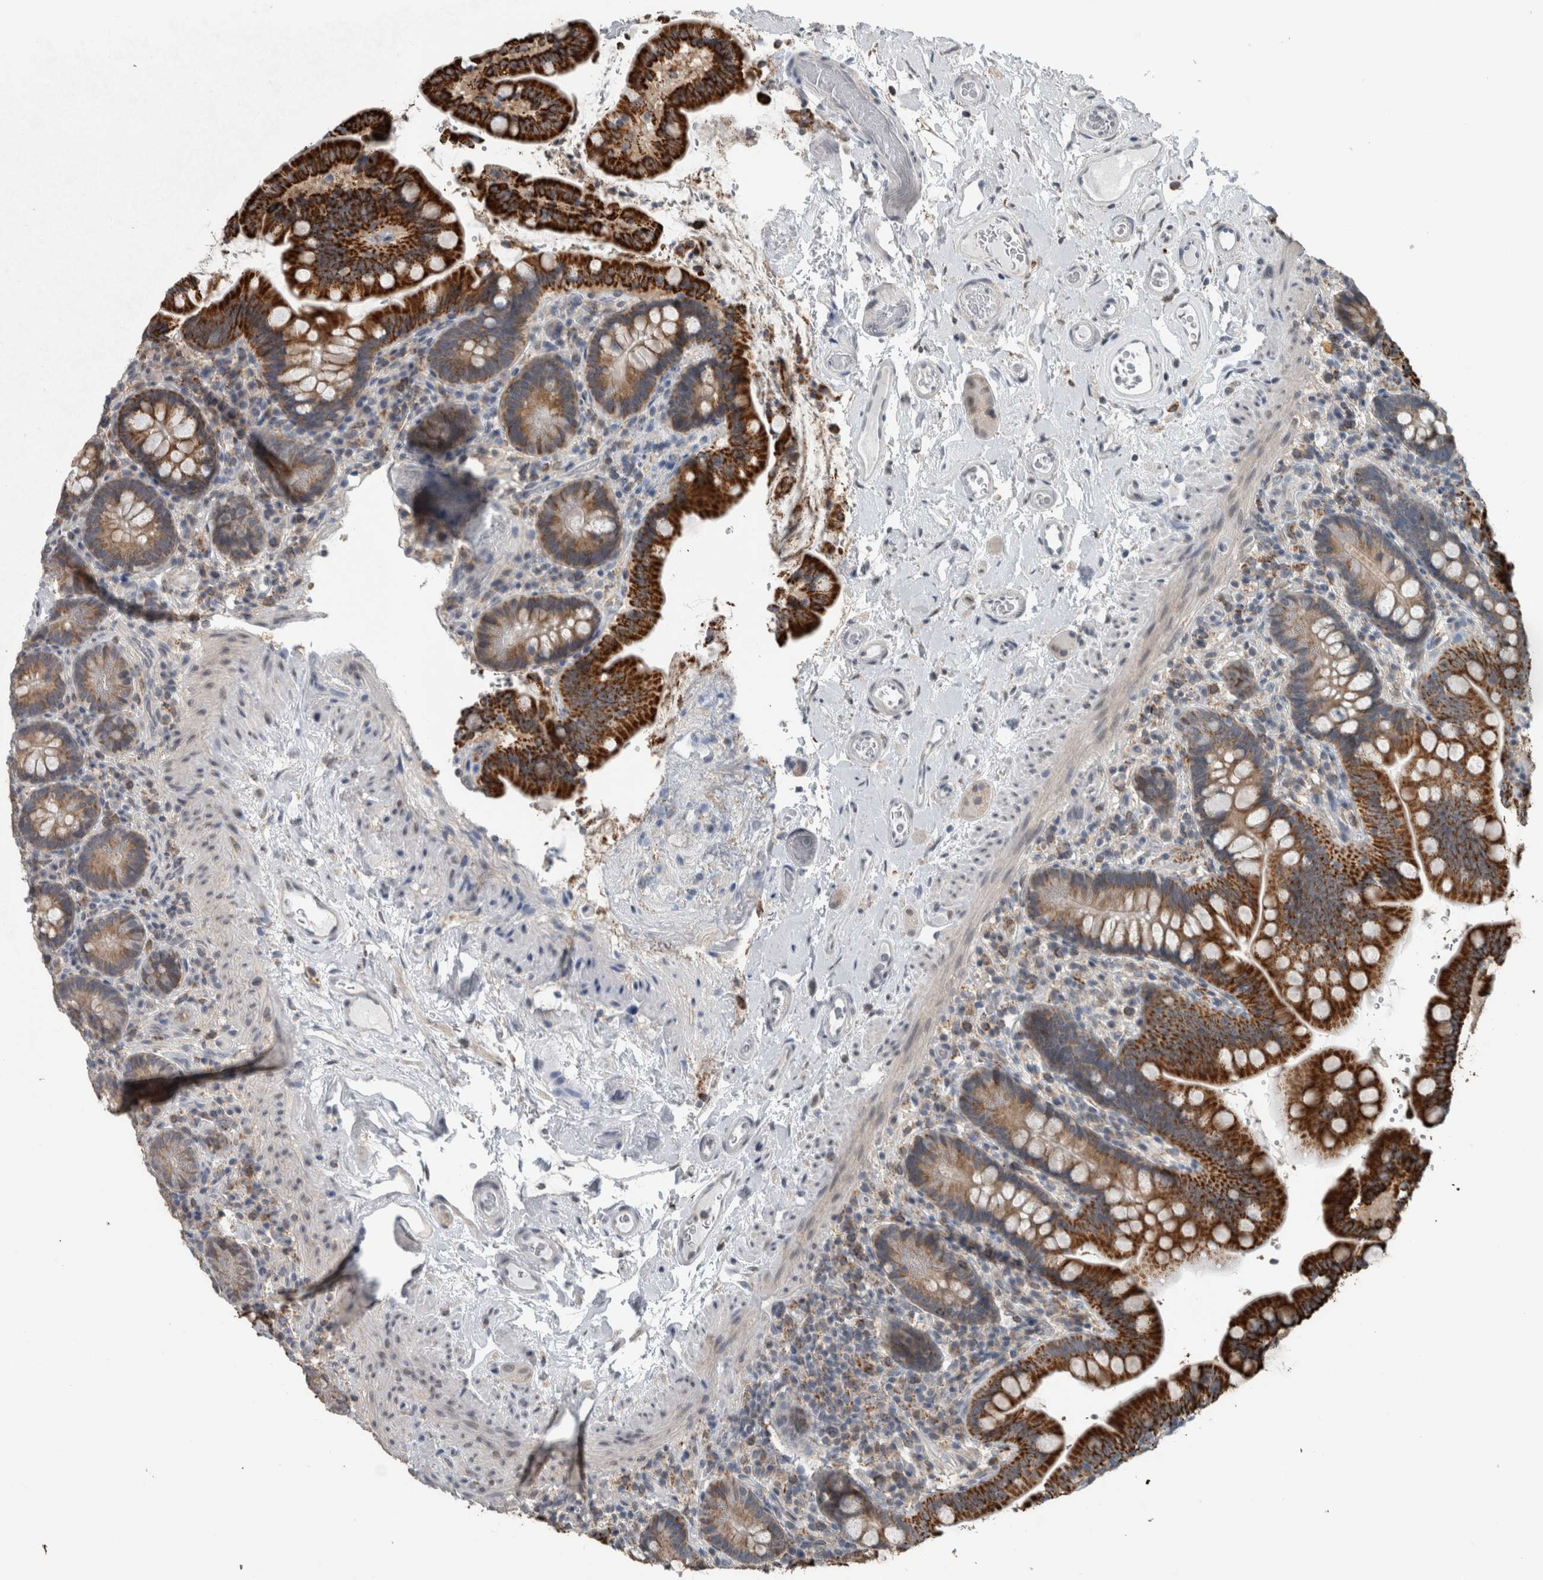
{"staining": {"intensity": "negative", "quantity": "none", "location": "none"}, "tissue": "colon", "cell_type": "Endothelial cells", "image_type": "normal", "snomed": [{"axis": "morphology", "description": "Normal tissue, NOS"}, {"axis": "topography", "description": "Smooth muscle"}, {"axis": "topography", "description": "Colon"}], "caption": "Endothelial cells show no significant staining in unremarkable colon. The staining is performed using DAB (3,3'-diaminobenzidine) brown chromogen with nuclei counter-stained in using hematoxylin.", "gene": "ACSF2", "patient": {"sex": "male", "age": 73}}